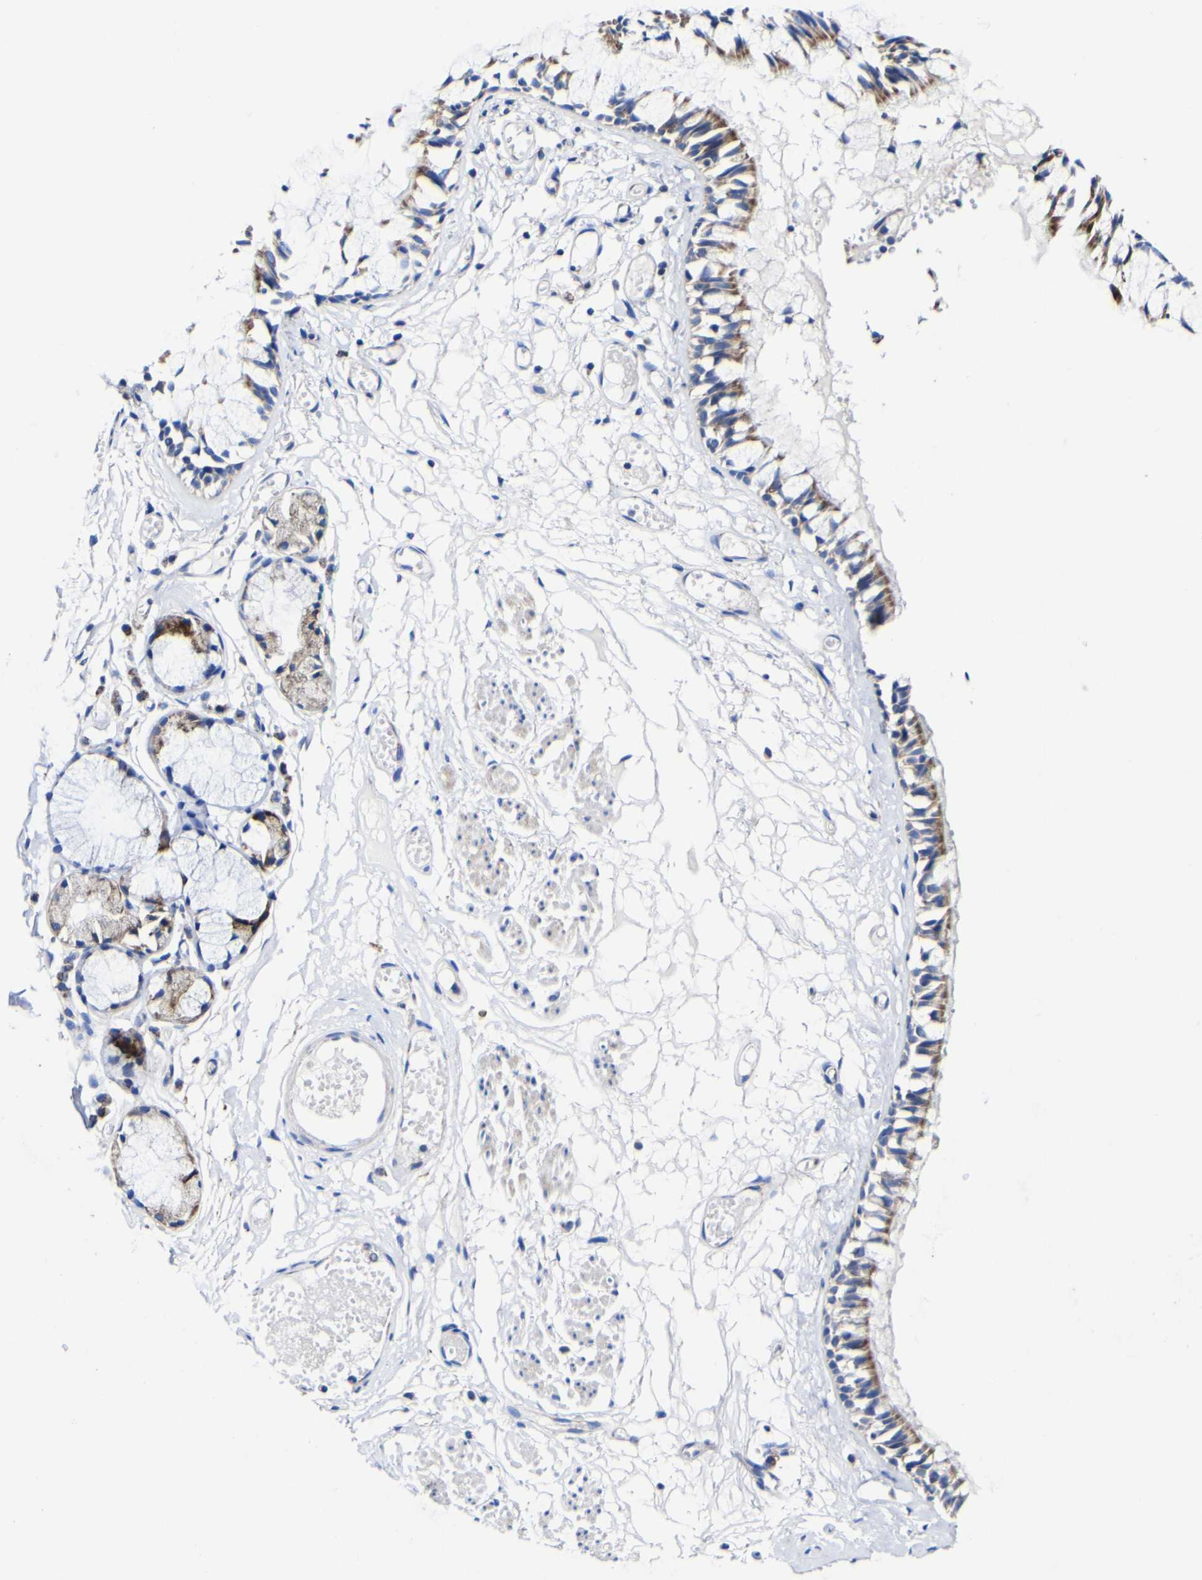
{"staining": {"intensity": "strong", "quantity": "25%-75%", "location": "cytoplasmic/membranous"}, "tissue": "bronchus", "cell_type": "Respiratory epithelial cells", "image_type": "normal", "snomed": [{"axis": "morphology", "description": "Normal tissue, NOS"}, {"axis": "morphology", "description": "Inflammation, NOS"}, {"axis": "topography", "description": "Cartilage tissue"}, {"axis": "topography", "description": "Lung"}], "caption": "Brown immunohistochemical staining in benign human bronchus demonstrates strong cytoplasmic/membranous expression in about 25%-75% of respiratory epithelial cells.", "gene": "CCDC90B", "patient": {"sex": "male", "age": 71}}